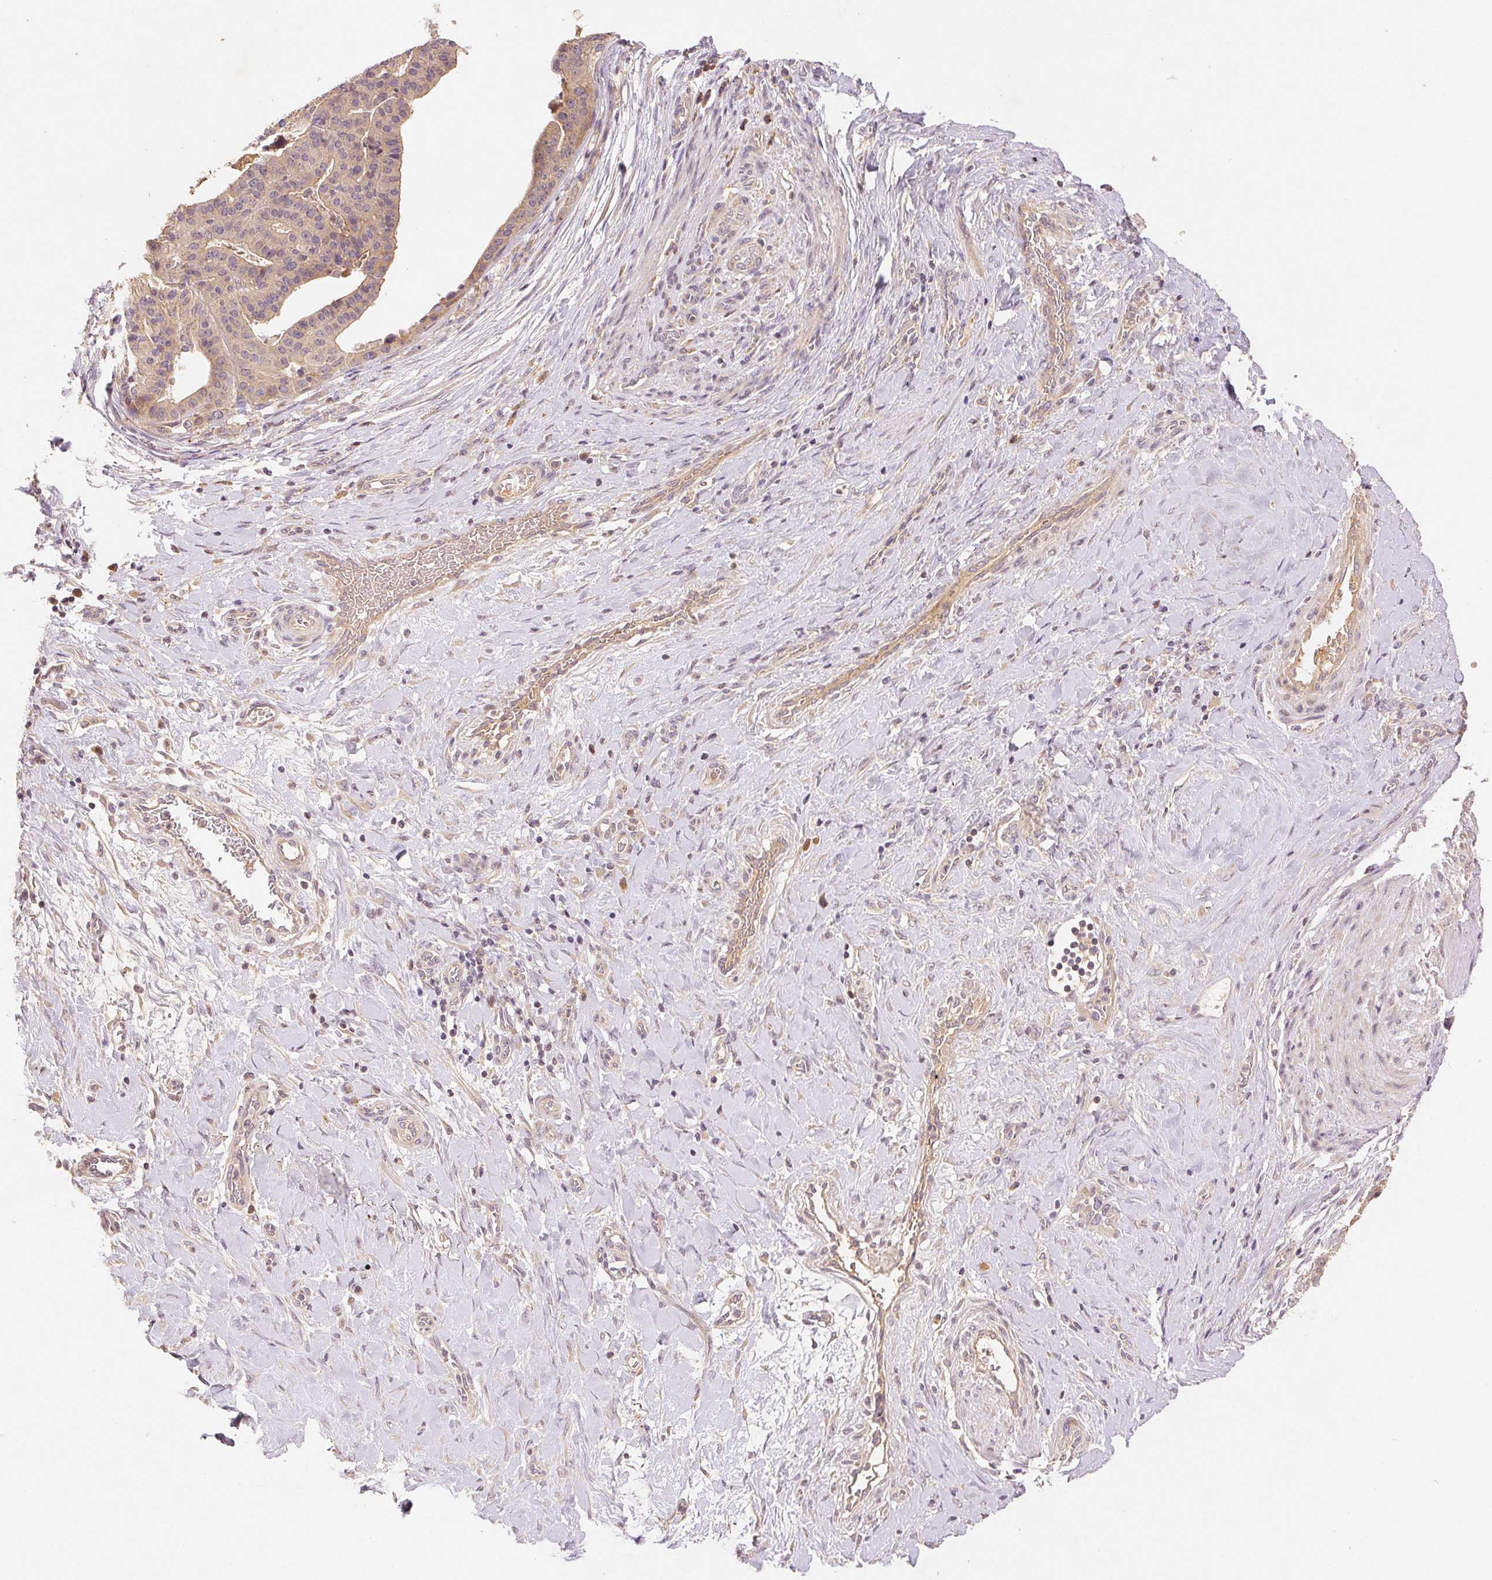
{"staining": {"intensity": "weak", "quantity": "<25%", "location": "cytoplasmic/membranous"}, "tissue": "stomach cancer", "cell_type": "Tumor cells", "image_type": "cancer", "snomed": [{"axis": "morphology", "description": "Adenocarcinoma, NOS"}, {"axis": "topography", "description": "Stomach"}], "caption": "This is an immunohistochemistry (IHC) histopathology image of human stomach cancer. There is no positivity in tumor cells.", "gene": "YIF1B", "patient": {"sex": "male", "age": 48}}